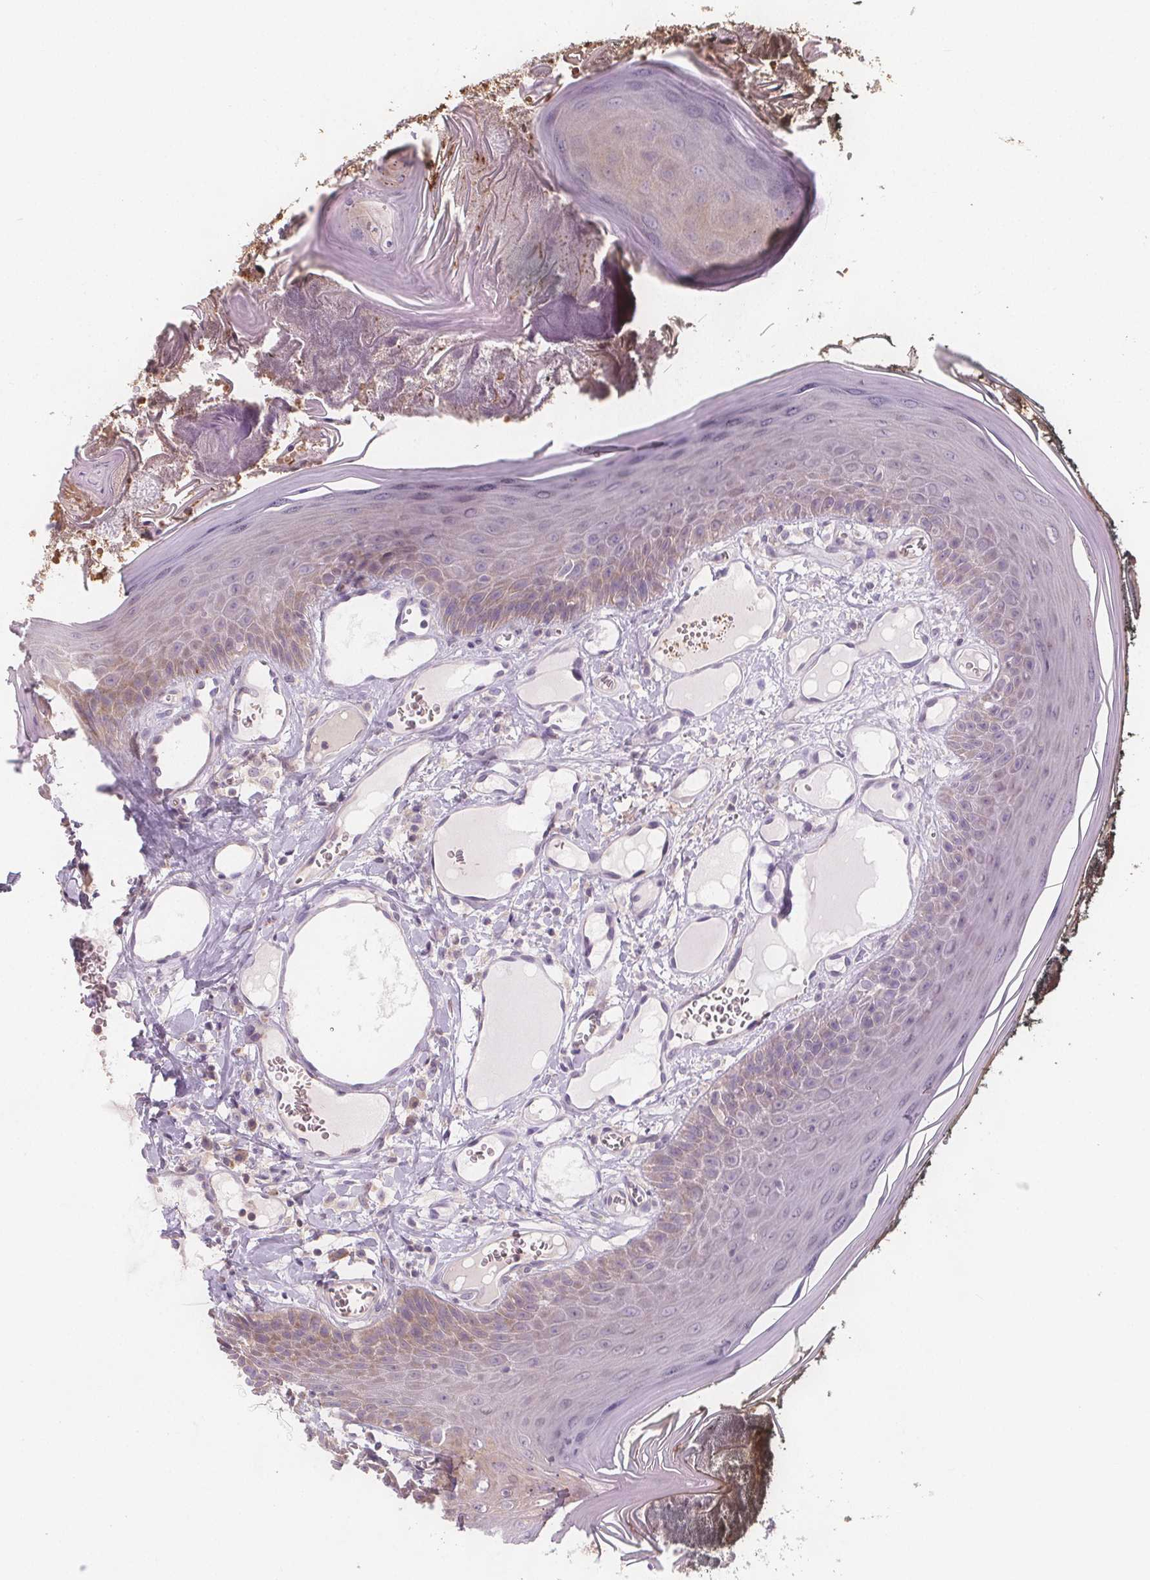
{"staining": {"intensity": "weak", "quantity": "<25%", "location": "cytoplasmic/membranous"}, "tissue": "oral mucosa", "cell_type": "Squamous epithelial cells", "image_type": "normal", "snomed": [{"axis": "morphology", "description": "Normal tissue, NOS"}, {"axis": "topography", "description": "Oral tissue"}], "caption": "High magnification brightfield microscopy of unremarkable oral mucosa stained with DAB (brown) and counterstained with hematoxylin (blue): squamous epithelial cells show no significant positivity.", "gene": "EIF3D", "patient": {"sex": "male", "age": 9}}